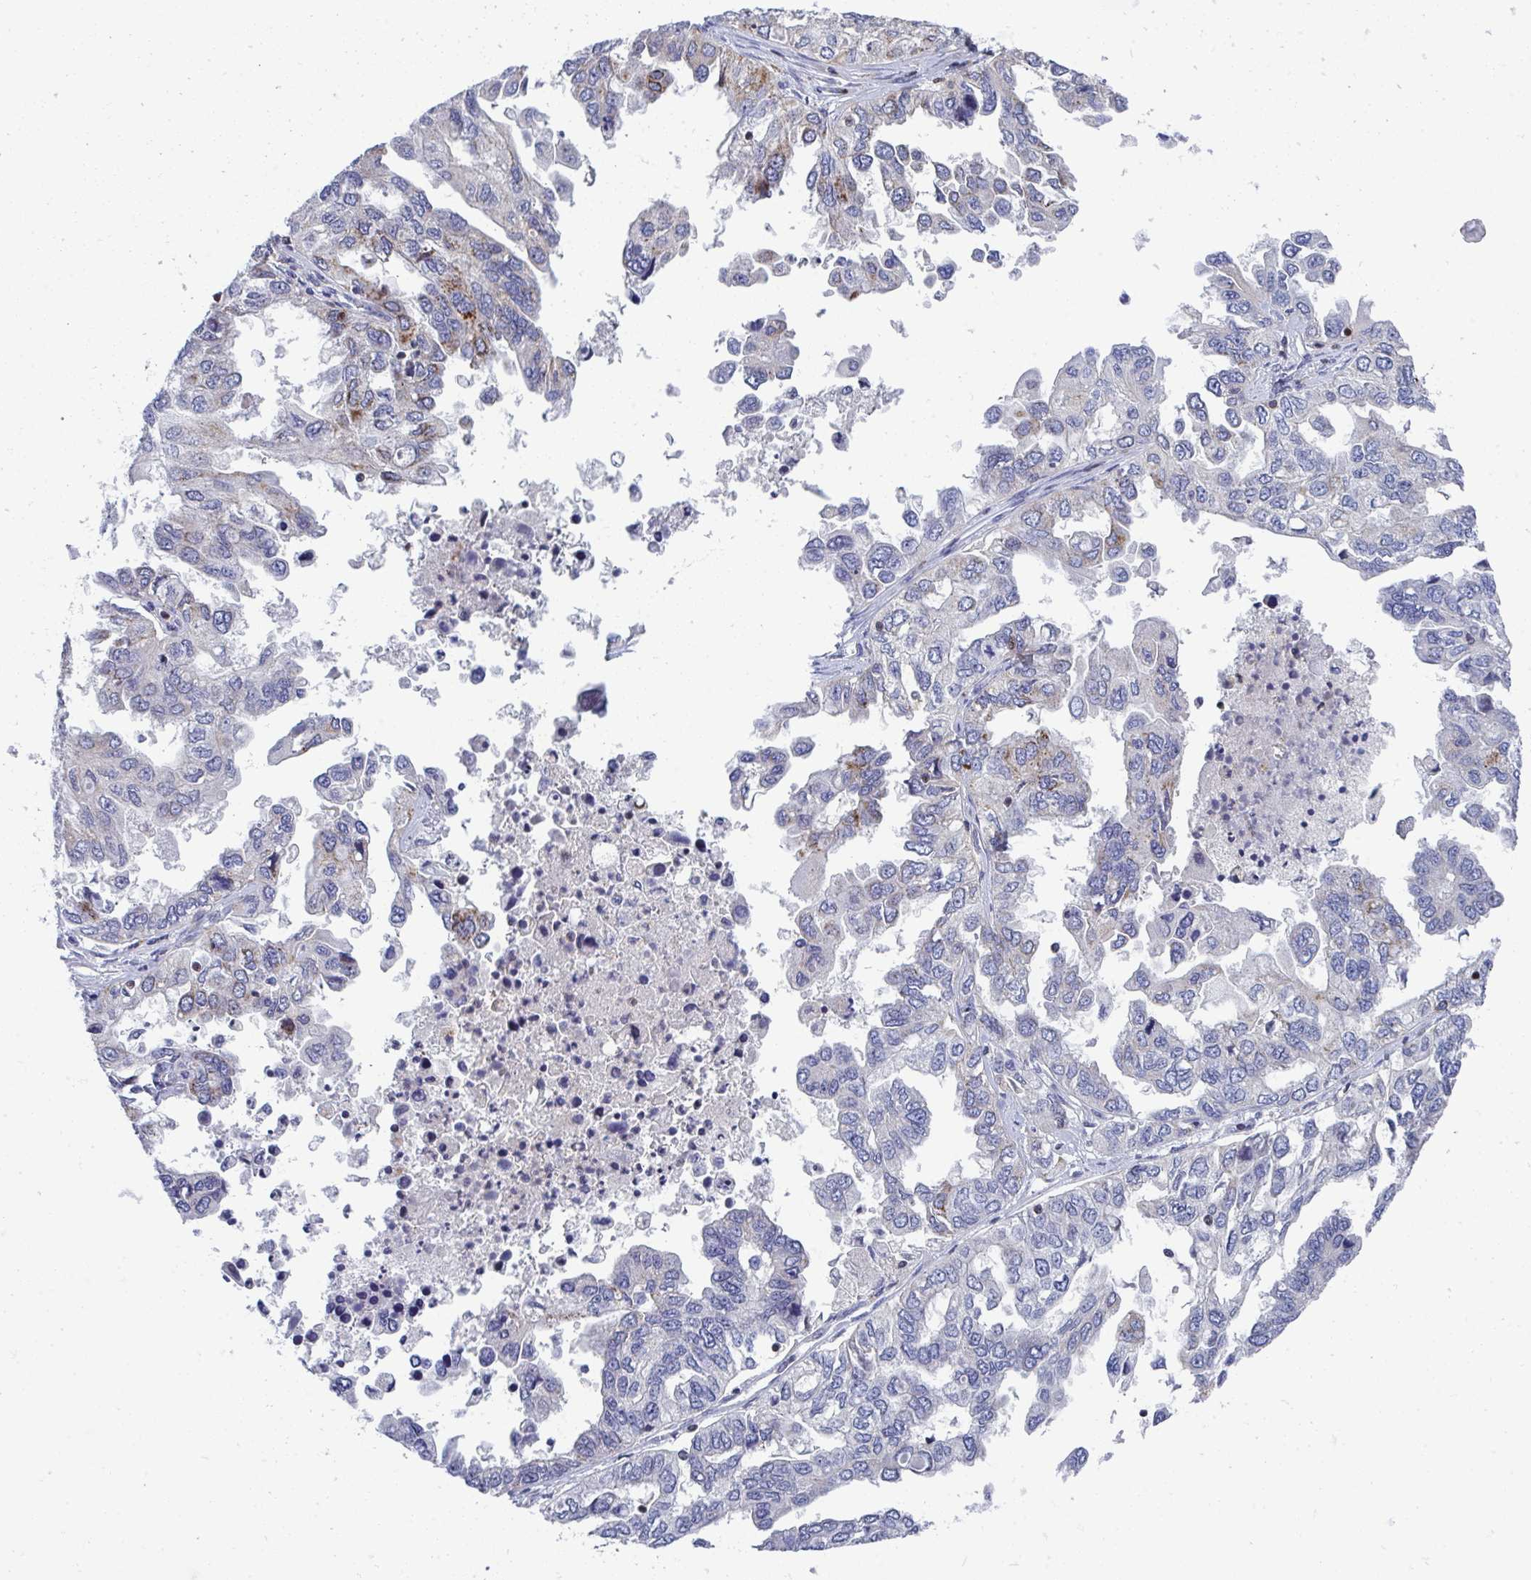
{"staining": {"intensity": "negative", "quantity": "none", "location": "none"}, "tissue": "ovarian cancer", "cell_type": "Tumor cells", "image_type": "cancer", "snomed": [{"axis": "morphology", "description": "Cystadenocarcinoma, serous, NOS"}, {"axis": "topography", "description": "Ovary"}], "caption": "An image of human ovarian serous cystadenocarcinoma is negative for staining in tumor cells.", "gene": "AOC2", "patient": {"sex": "female", "age": 53}}